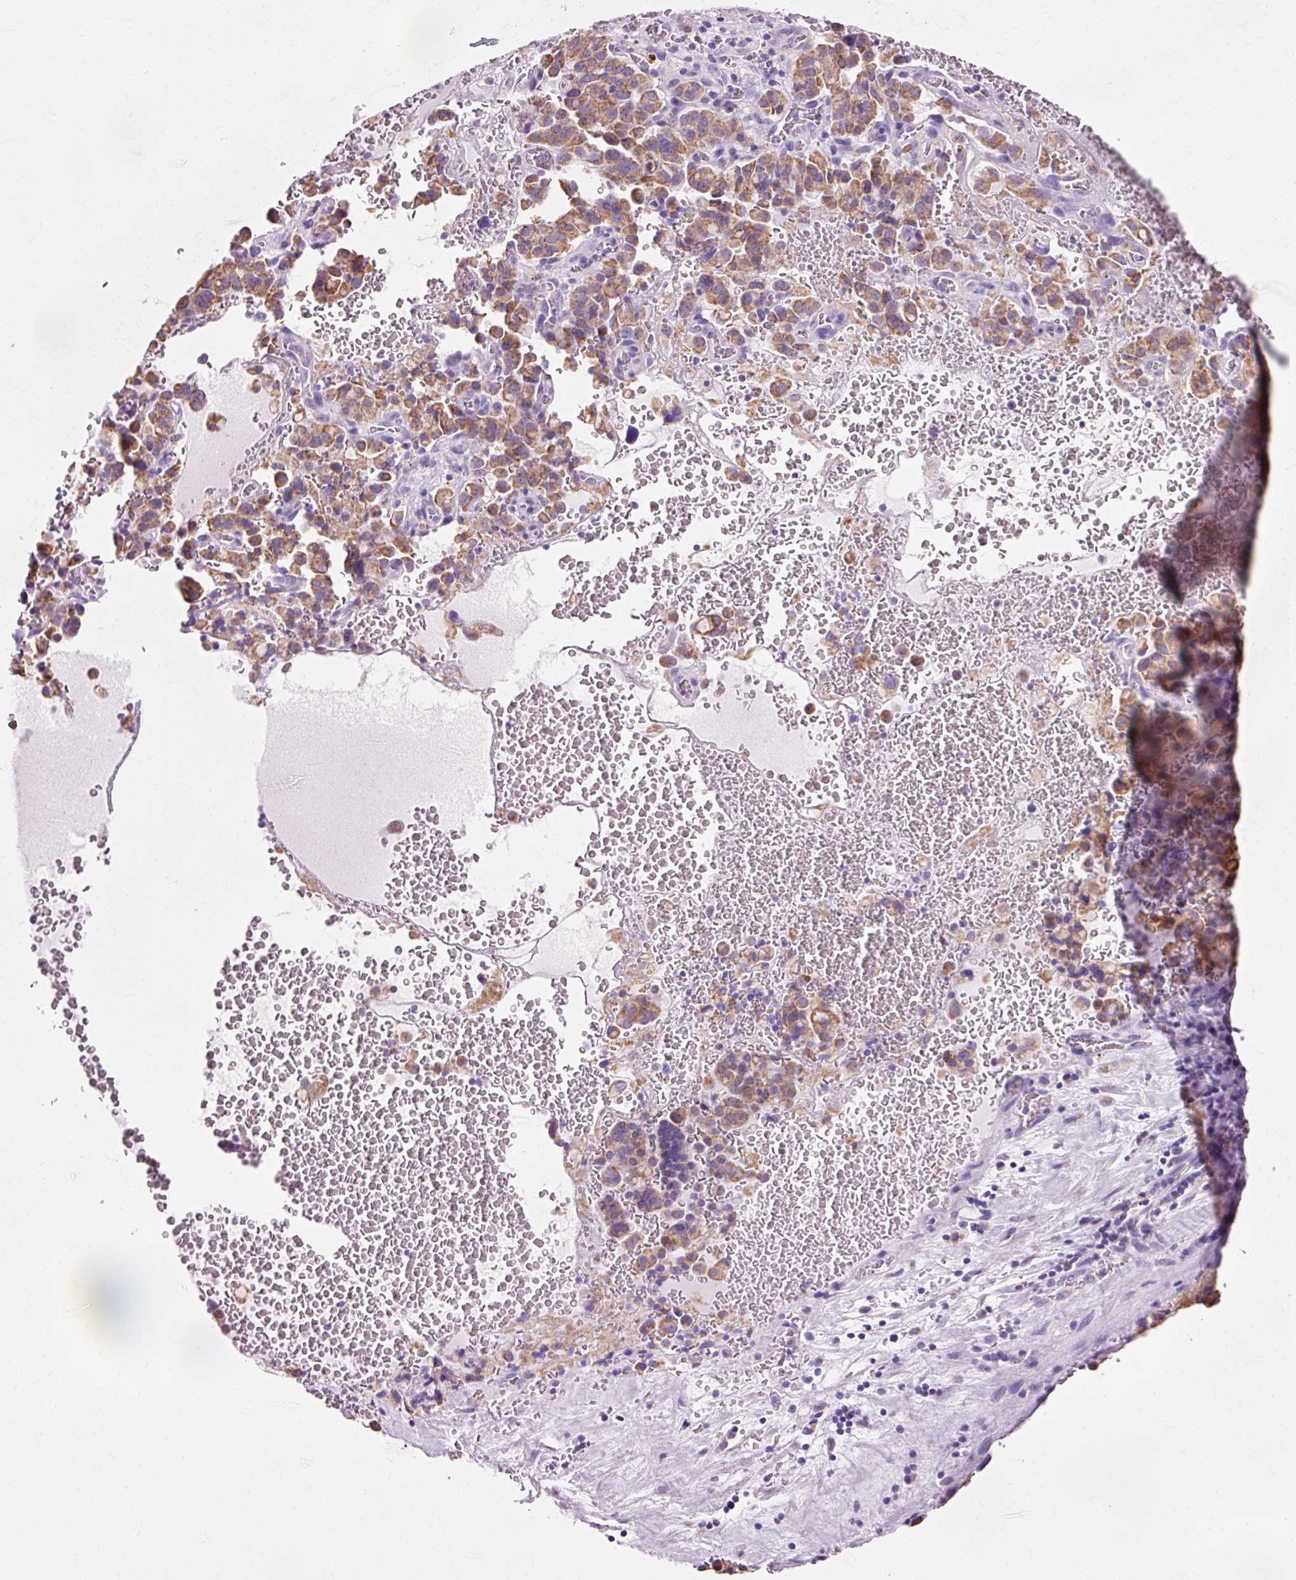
{"staining": {"intensity": "moderate", "quantity": ">75%", "location": "cytoplasmic/membranous"}, "tissue": "pancreatic cancer", "cell_type": "Tumor cells", "image_type": "cancer", "snomed": [{"axis": "morphology", "description": "Adenocarcinoma, NOS"}, {"axis": "topography", "description": "Pancreas"}], "caption": "Adenocarcinoma (pancreatic) tissue exhibits moderate cytoplasmic/membranous staining in about >75% of tumor cells, visualized by immunohistochemistry.", "gene": "ATP5PO", "patient": {"sex": "male", "age": 65}}